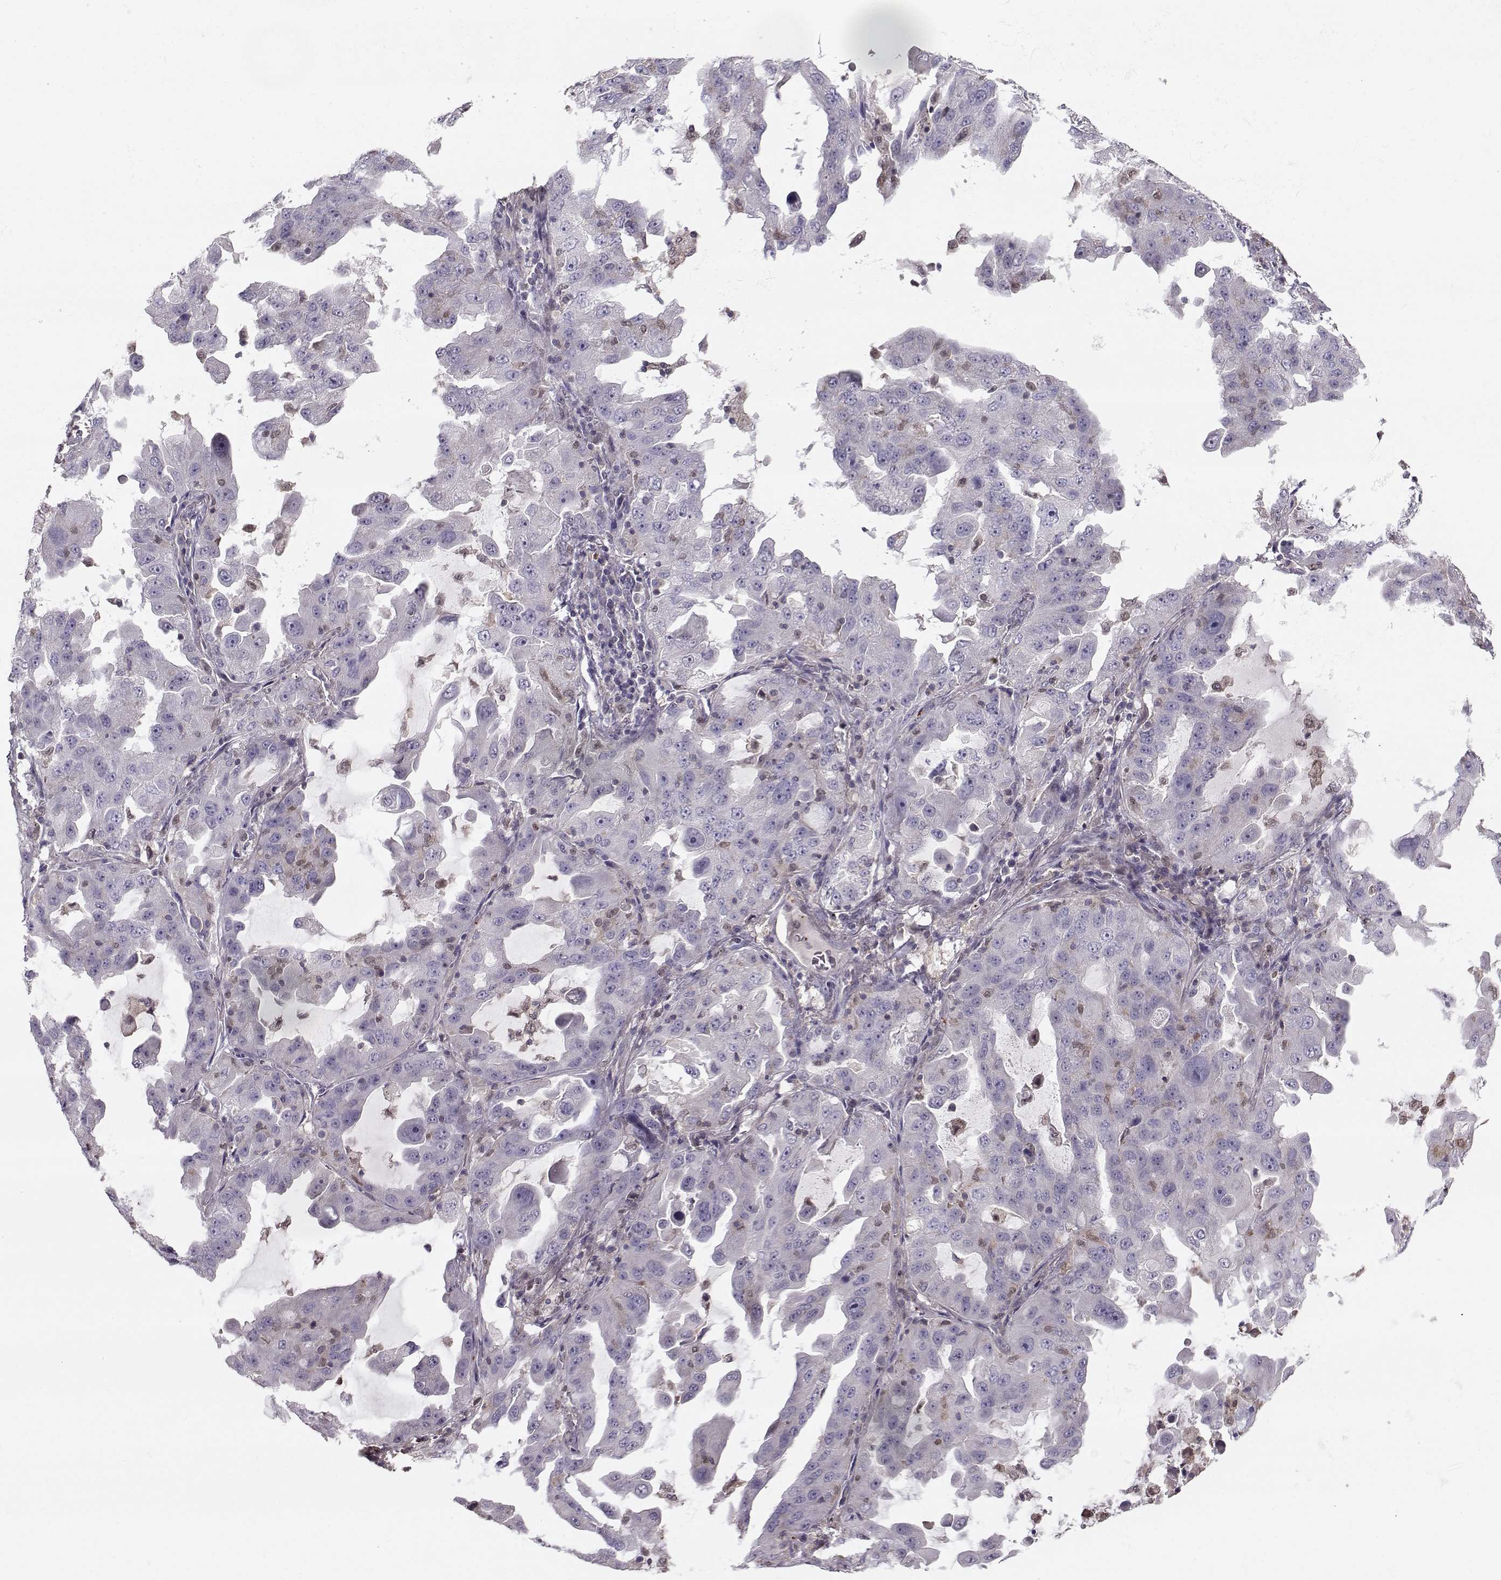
{"staining": {"intensity": "negative", "quantity": "none", "location": "none"}, "tissue": "lung cancer", "cell_type": "Tumor cells", "image_type": "cancer", "snomed": [{"axis": "morphology", "description": "Adenocarcinoma, NOS"}, {"axis": "topography", "description": "Lung"}], "caption": "Tumor cells are negative for brown protein staining in adenocarcinoma (lung).", "gene": "ASB16", "patient": {"sex": "female", "age": 61}}